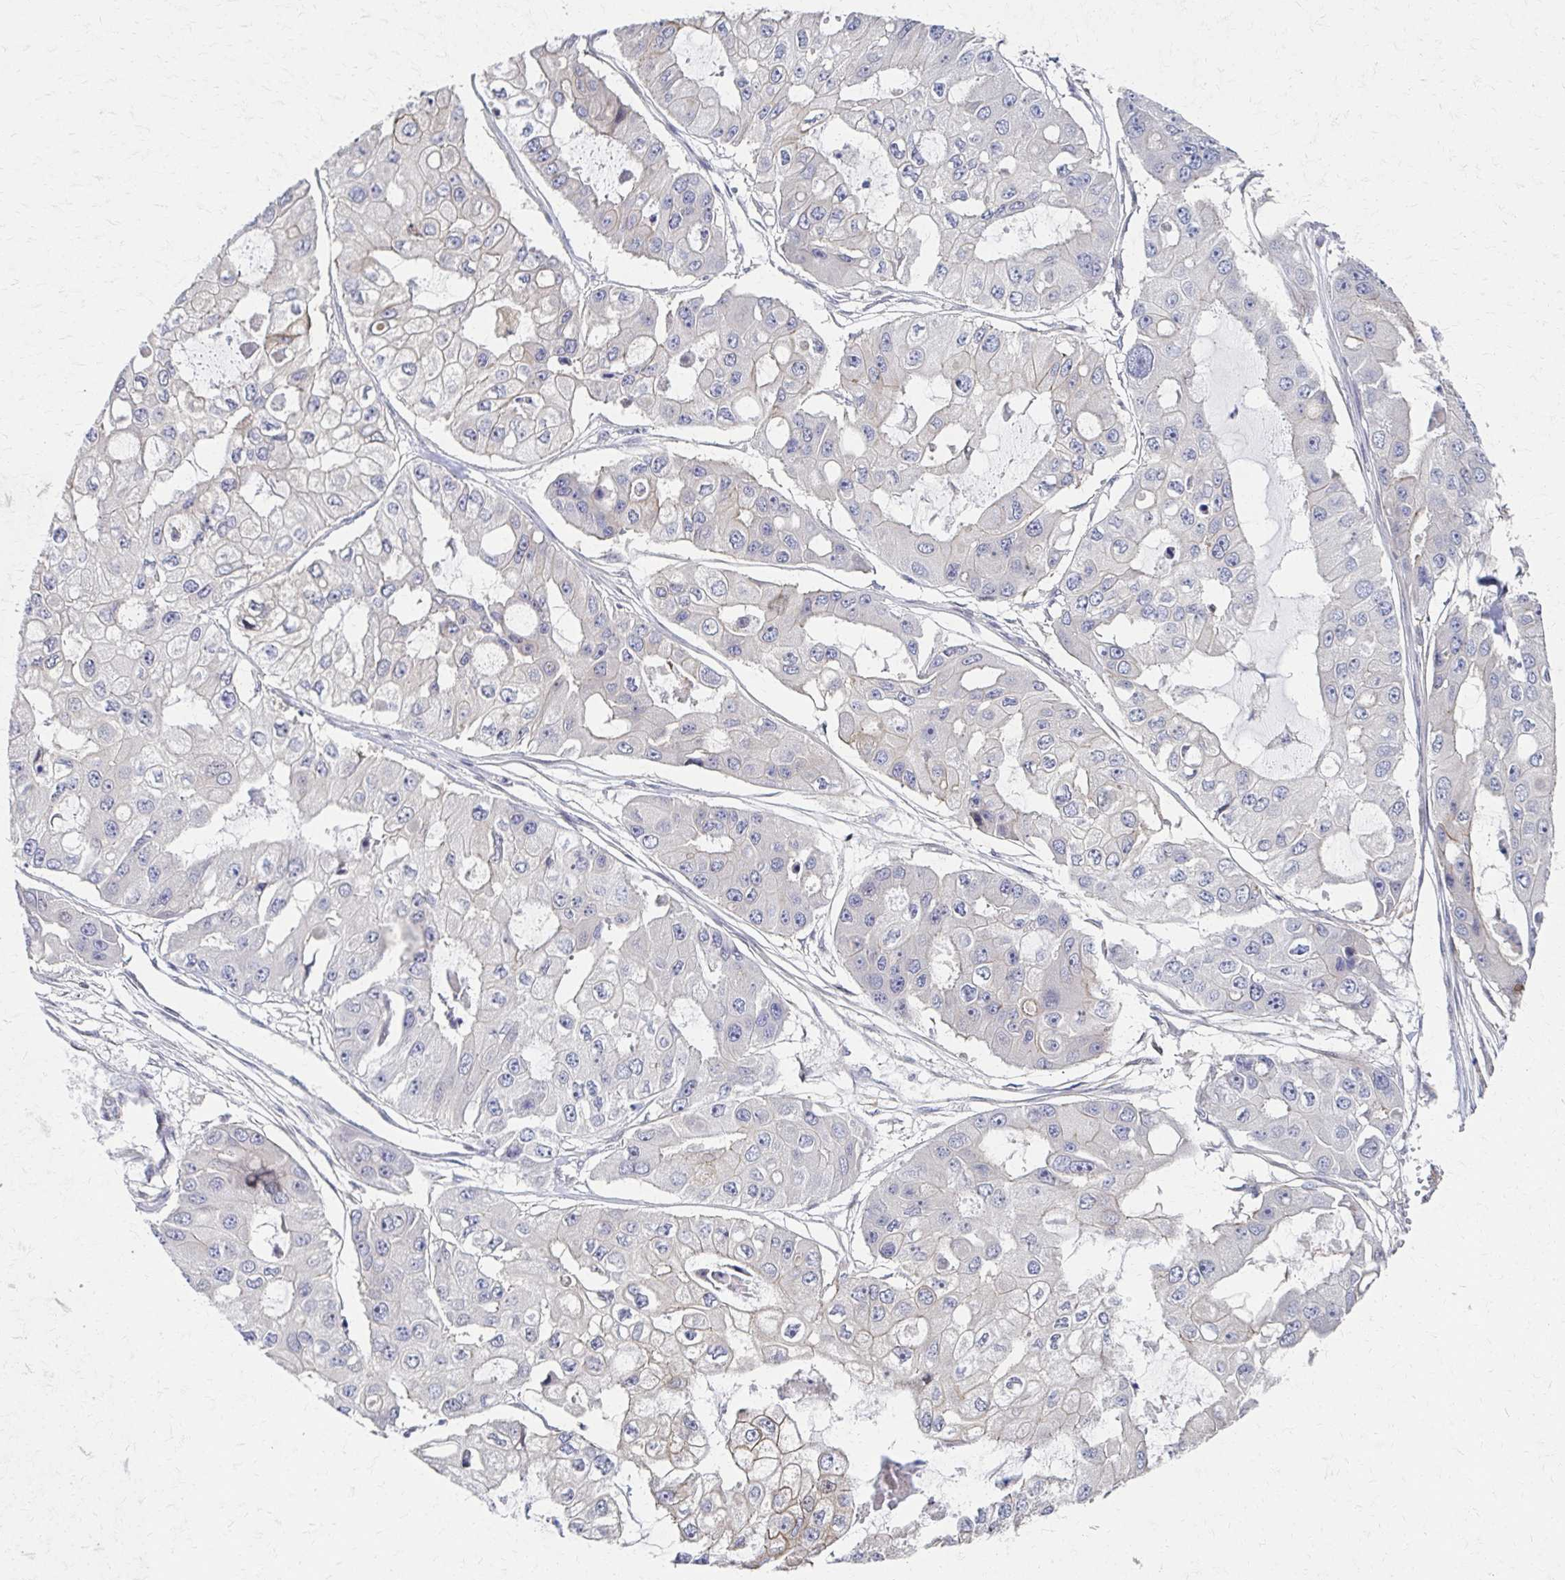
{"staining": {"intensity": "negative", "quantity": "none", "location": "none"}, "tissue": "ovarian cancer", "cell_type": "Tumor cells", "image_type": "cancer", "snomed": [{"axis": "morphology", "description": "Cystadenocarcinoma, serous, NOS"}, {"axis": "topography", "description": "Ovary"}], "caption": "The image shows no significant staining in tumor cells of ovarian cancer (serous cystadenocarcinoma). (DAB immunohistochemistry (IHC) with hematoxylin counter stain).", "gene": "EOLA2", "patient": {"sex": "female", "age": 56}}